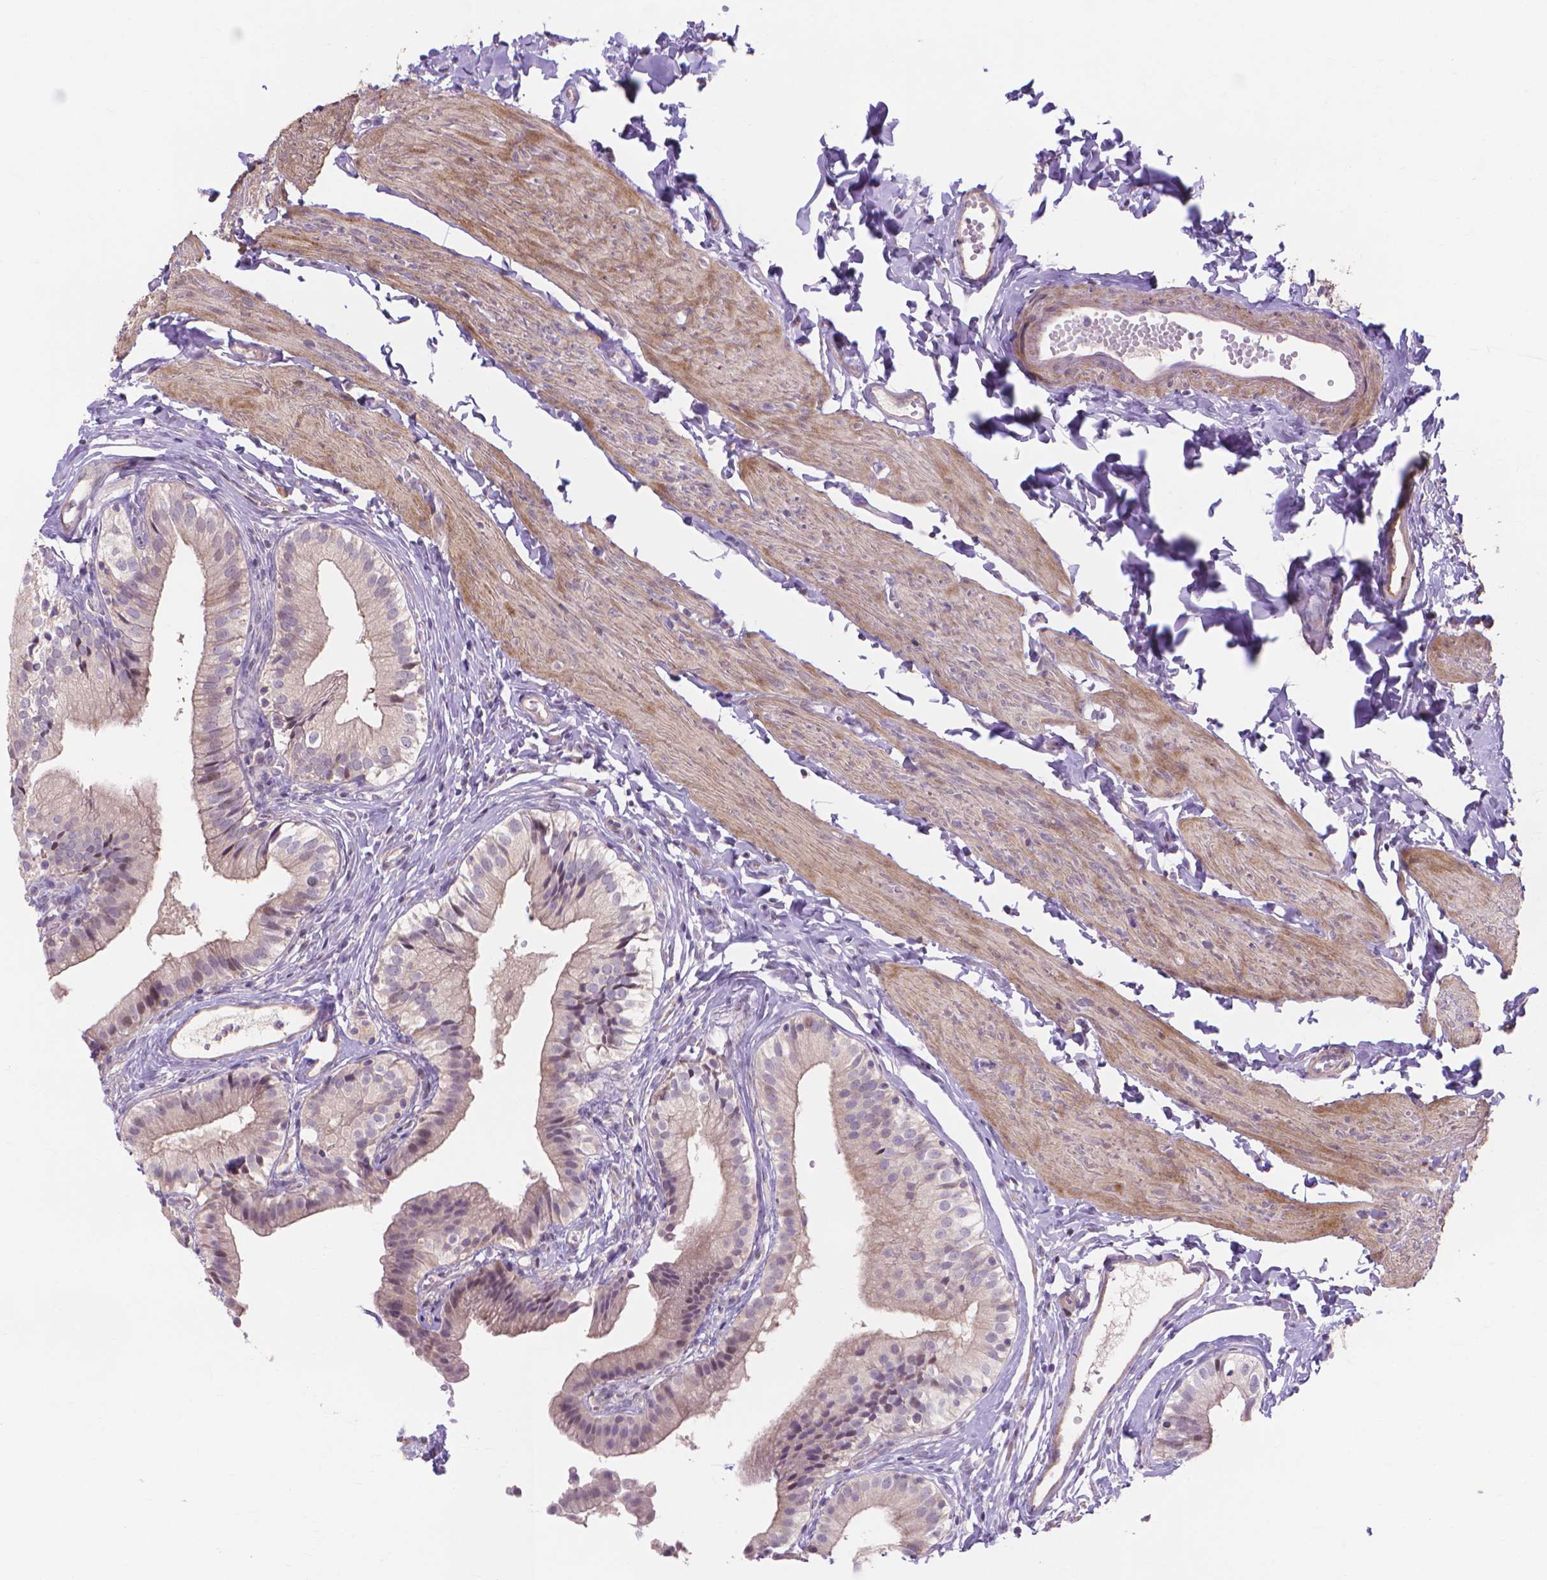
{"staining": {"intensity": "weak", "quantity": "25%-75%", "location": "cytoplasmic/membranous"}, "tissue": "gallbladder", "cell_type": "Glandular cells", "image_type": "normal", "snomed": [{"axis": "morphology", "description": "Normal tissue, NOS"}, {"axis": "topography", "description": "Gallbladder"}], "caption": "The image shows staining of normal gallbladder, revealing weak cytoplasmic/membranous protein expression (brown color) within glandular cells.", "gene": "PRDM13", "patient": {"sex": "female", "age": 47}}